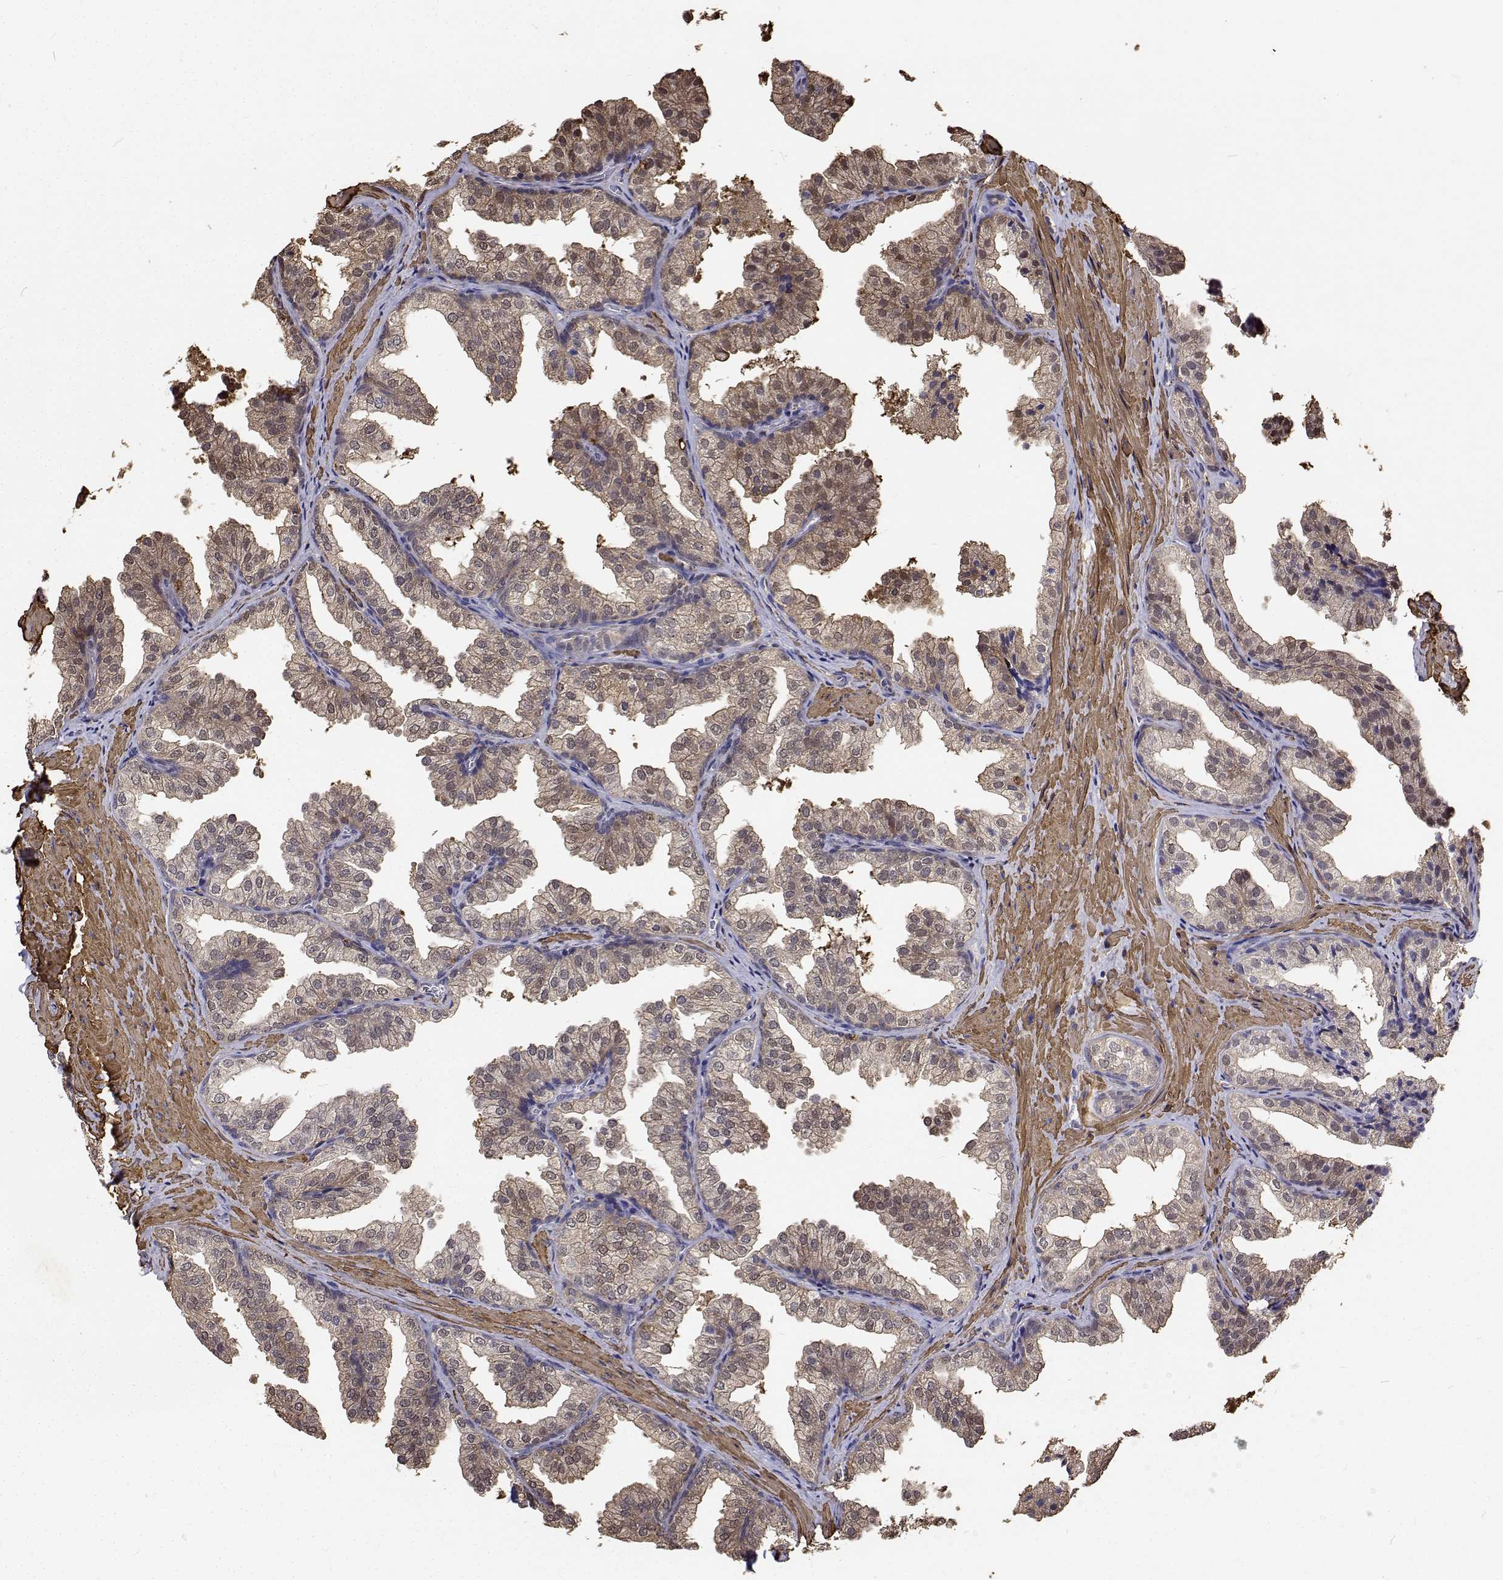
{"staining": {"intensity": "weak", "quantity": "25%-75%", "location": "cytoplasmic/membranous,nuclear"}, "tissue": "prostate", "cell_type": "Glandular cells", "image_type": "normal", "snomed": [{"axis": "morphology", "description": "Normal tissue, NOS"}, {"axis": "topography", "description": "Prostate"}], "caption": "Immunohistochemical staining of benign human prostate reveals low levels of weak cytoplasmic/membranous,nuclear positivity in about 25%-75% of glandular cells. The protein of interest is shown in brown color, while the nuclei are stained blue.", "gene": "PCID2", "patient": {"sex": "male", "age": 37}}